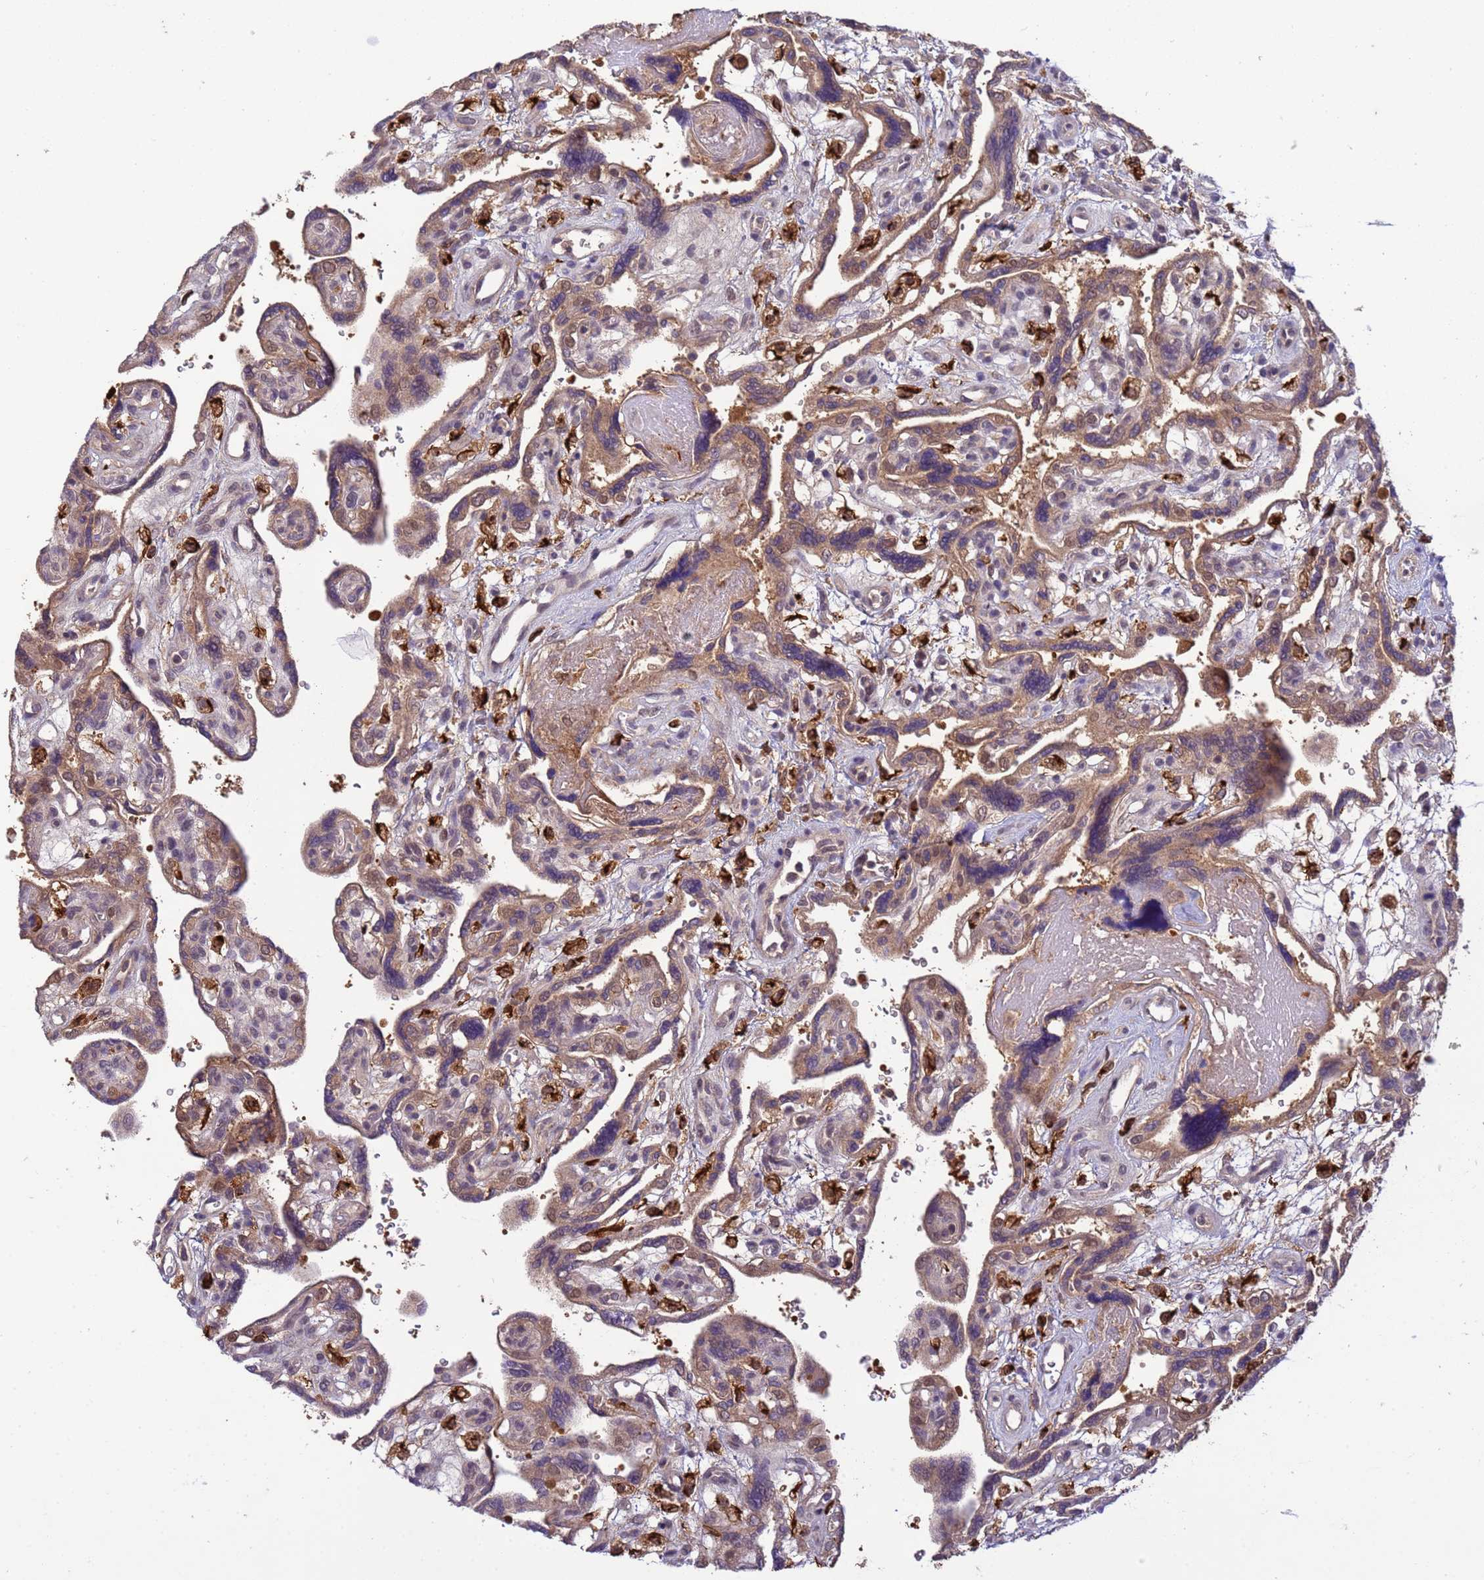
{"staining": {"intensity": "moderate", "quantity": ">75%", "location": "cytoplasmic/membranous,nuclear"}, "tissue": "placenta", "cell_type": "Decidual cells", "image_type": "normal", "snomed": [{"axis": "morphology", "description": "Normal tissue, NOS"}, {"axis": "topography", "description": "Placenta"}], "caption": "Immunohistochemical staining of benign human placenta demonstrates moderate cytoplasmic/membranous,nuclear protein expression in about >75% of decidual cells.", "gene": "NPEPPS", "patient": {"sex": "female", "age": 39}}